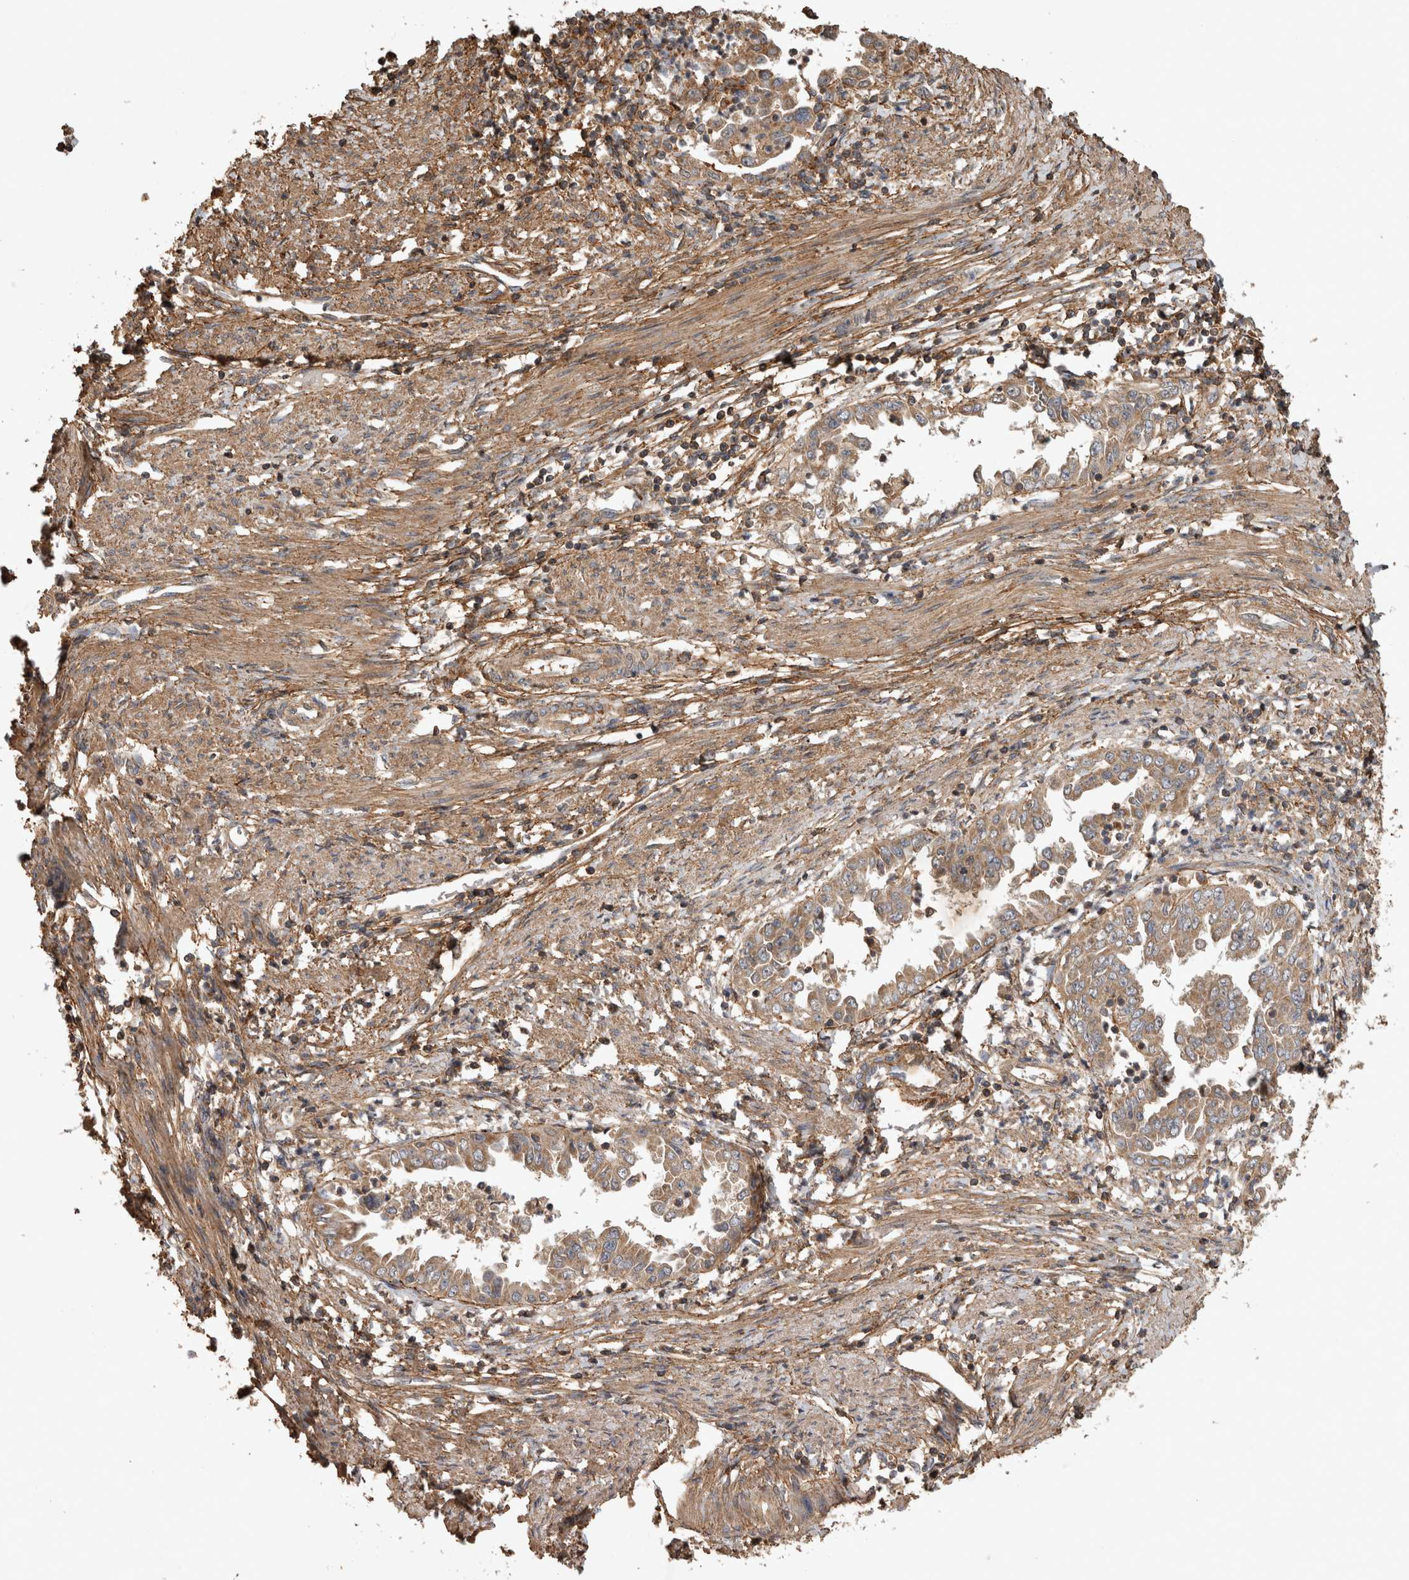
{"staining": {"intensity": "moderate", "quantity": ">75%", "location": "cytoplasmic/membranous"}, "tissue": "endometrial cancer", "cell_type": "Tumor cells", "image_type": "cancer", "snomed": [{"axis": "morphology", "description": "Adenocarcinoma, NOS"}, {"axis": "topography", "description": "Endometrium"}], "caption": "Immunohistochemistry (IHC) image of neoplastic tissue: human endometrial adenocarcinoma stained using IHC demonstrates medium levels of moderate protein expression localized specifically in the cytoplasmic/membranous of tumor cells, appearing as a cytoplasmic/membranous brown color.", "gene": "TRMT61B", "patient": {"sex": "female", "age": 85}}